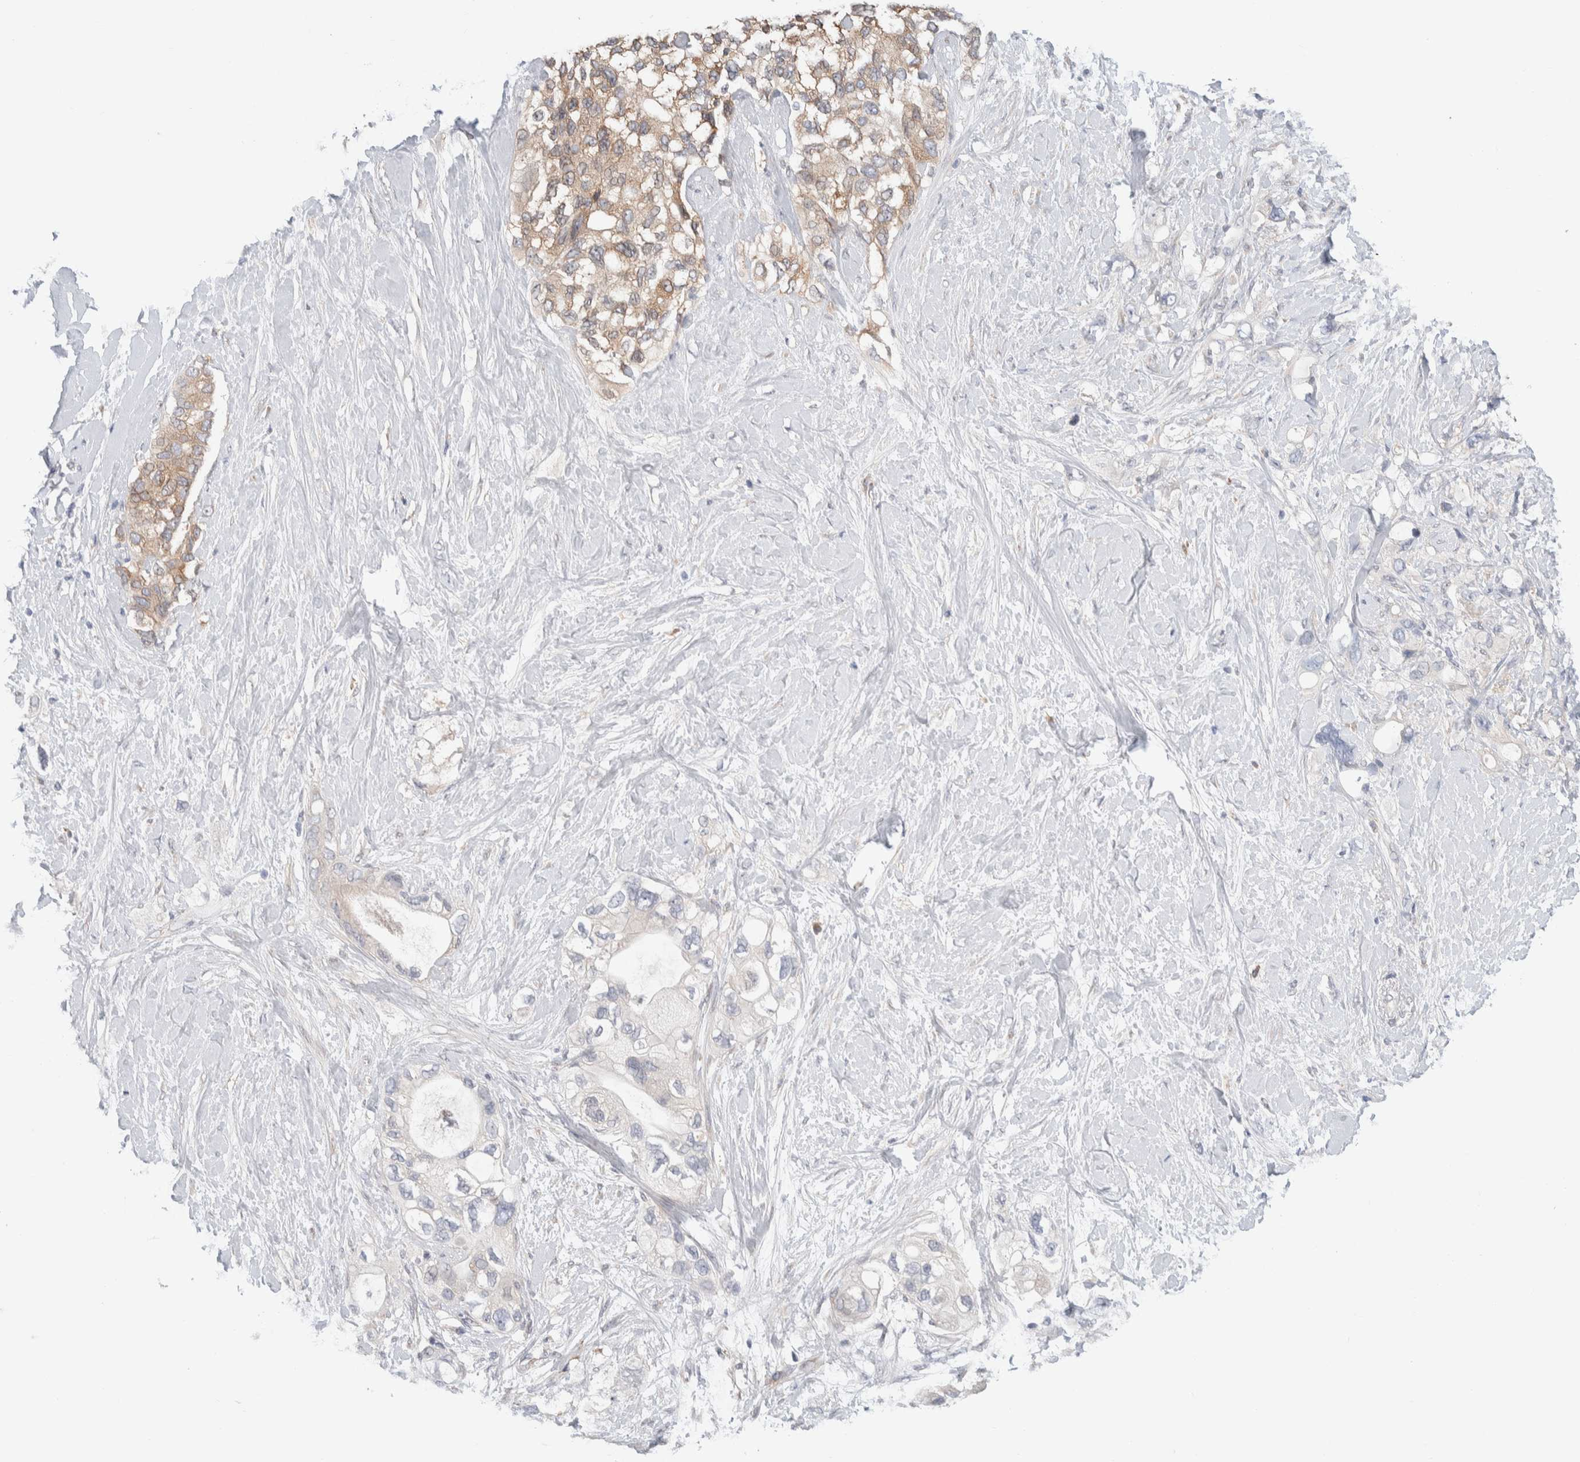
{"staining": {"intensity": "moderate", "quantity": "25%-75%", "location": "cytoplasmic/membranous"}, "tissue": "pancreatic cancer", "cell_type": "Tumor cells", "image_type": "cancer", "snomed": [{"axis": "morphology", "description": "Adenocarcinoma, NOS"}, {"axis": "topography", "description": "Pancreas"}], "caption": "Pancreatic cancer (adenocarcinoma) stained with a brown dye displays moderate cytoplasmic/membranous positive staining in about 25%-75% of tumor cells.", "gene": "RUSF1", "patient": {"sex": "female", "age": 56}}